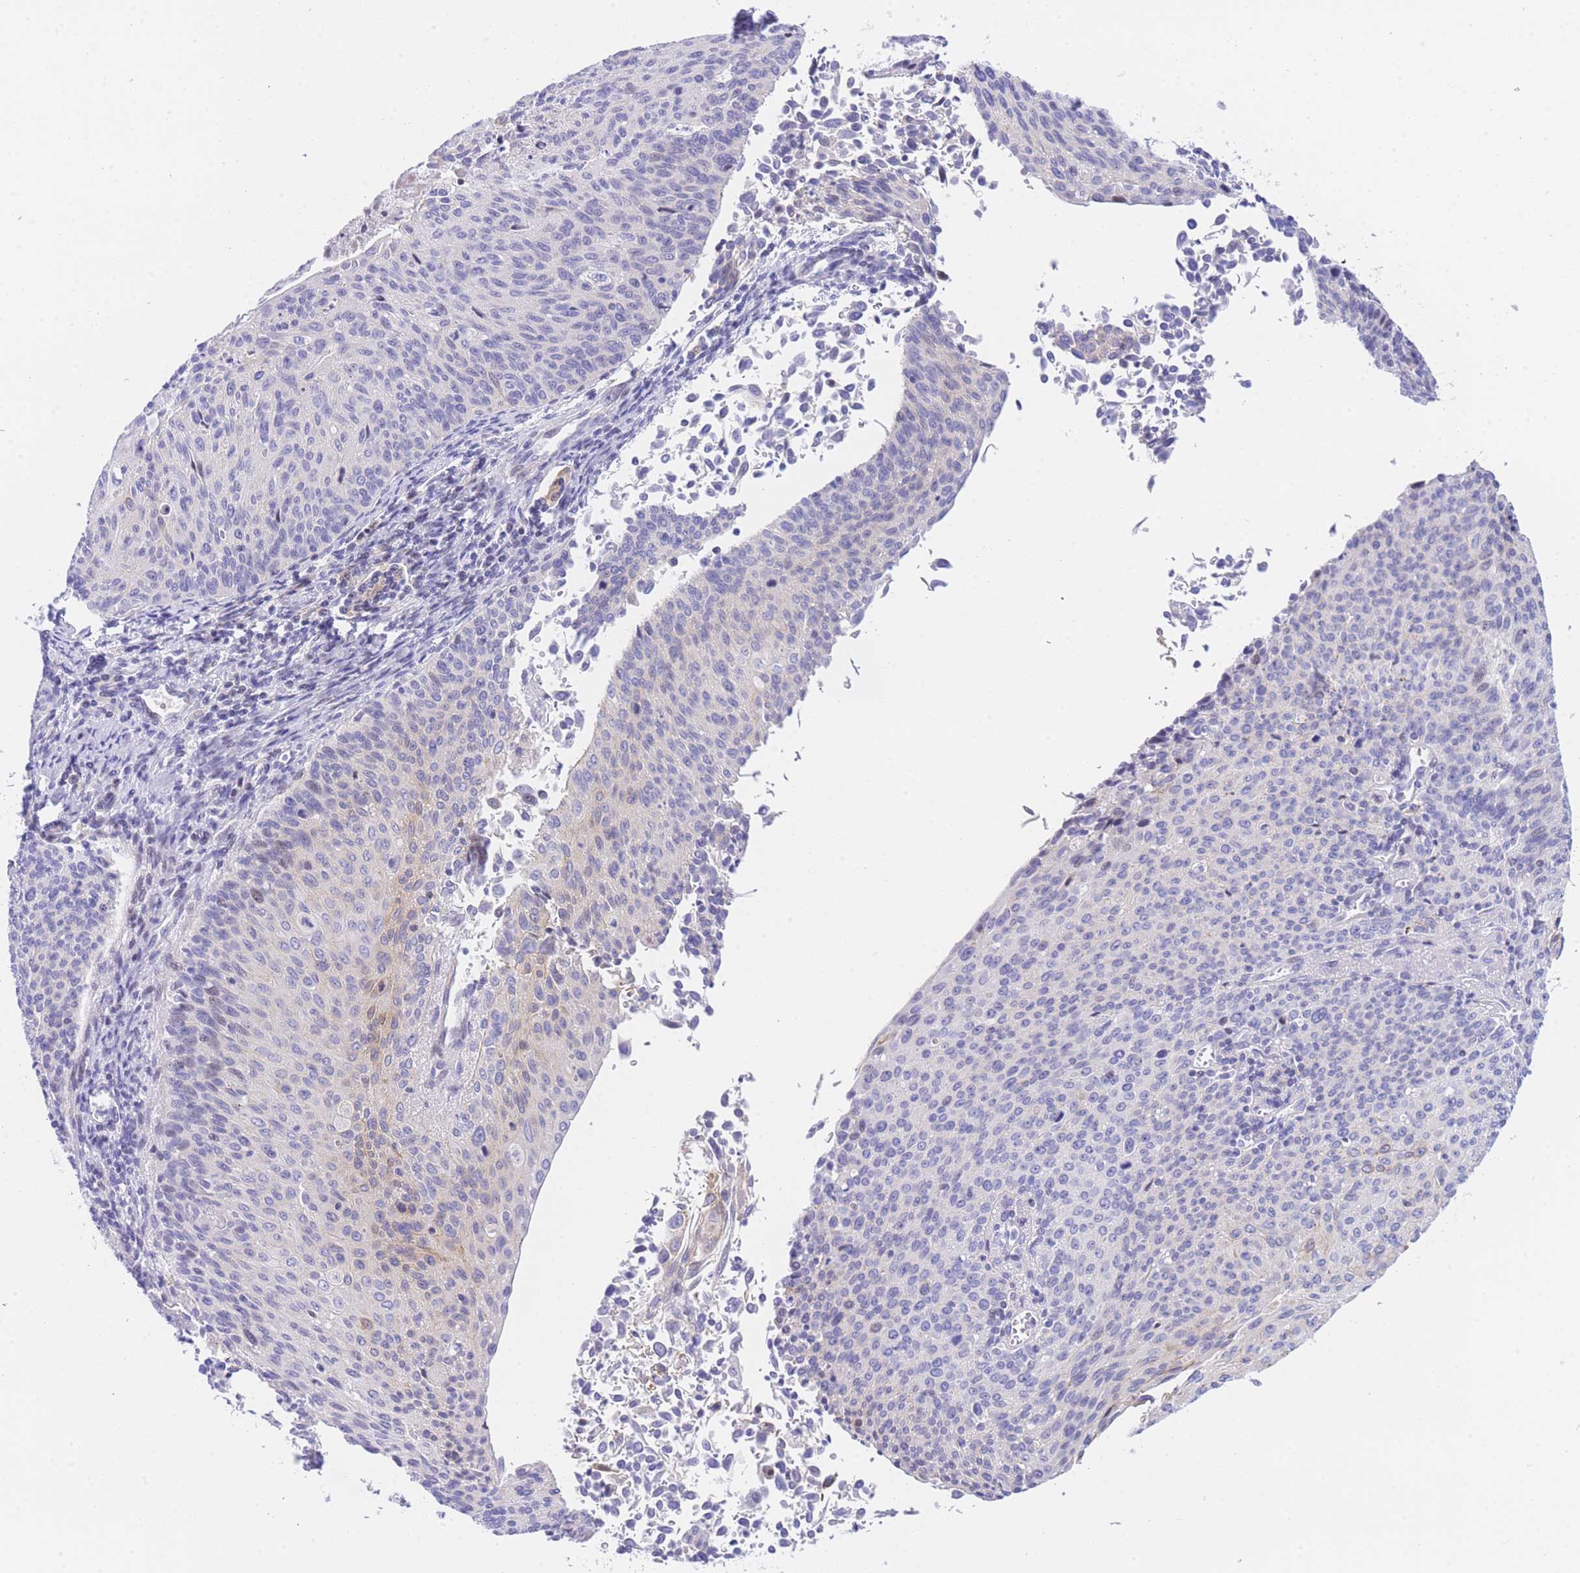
{"staining": {"intensity": "negative", "quantity": "none", "location": "none"}, "tissue": "cervical cancer", "cell_type": "Tumor cells", "image_type": "cancer", "snomed": [{"axis": "morphology", "description": "Squamous cell carcinoma, NOS"}, {"axis": "topography", "description": "Cervix"}], "caption": "Immunohistochemistry of cervical cancer displays no positivity in tumor cells. The staining is performed using DAB brown chromogen with nuclei counter-stained in using hematoxylin.", "gene": "TIFAB", "patient": {"sex": "female", "age": 55}}